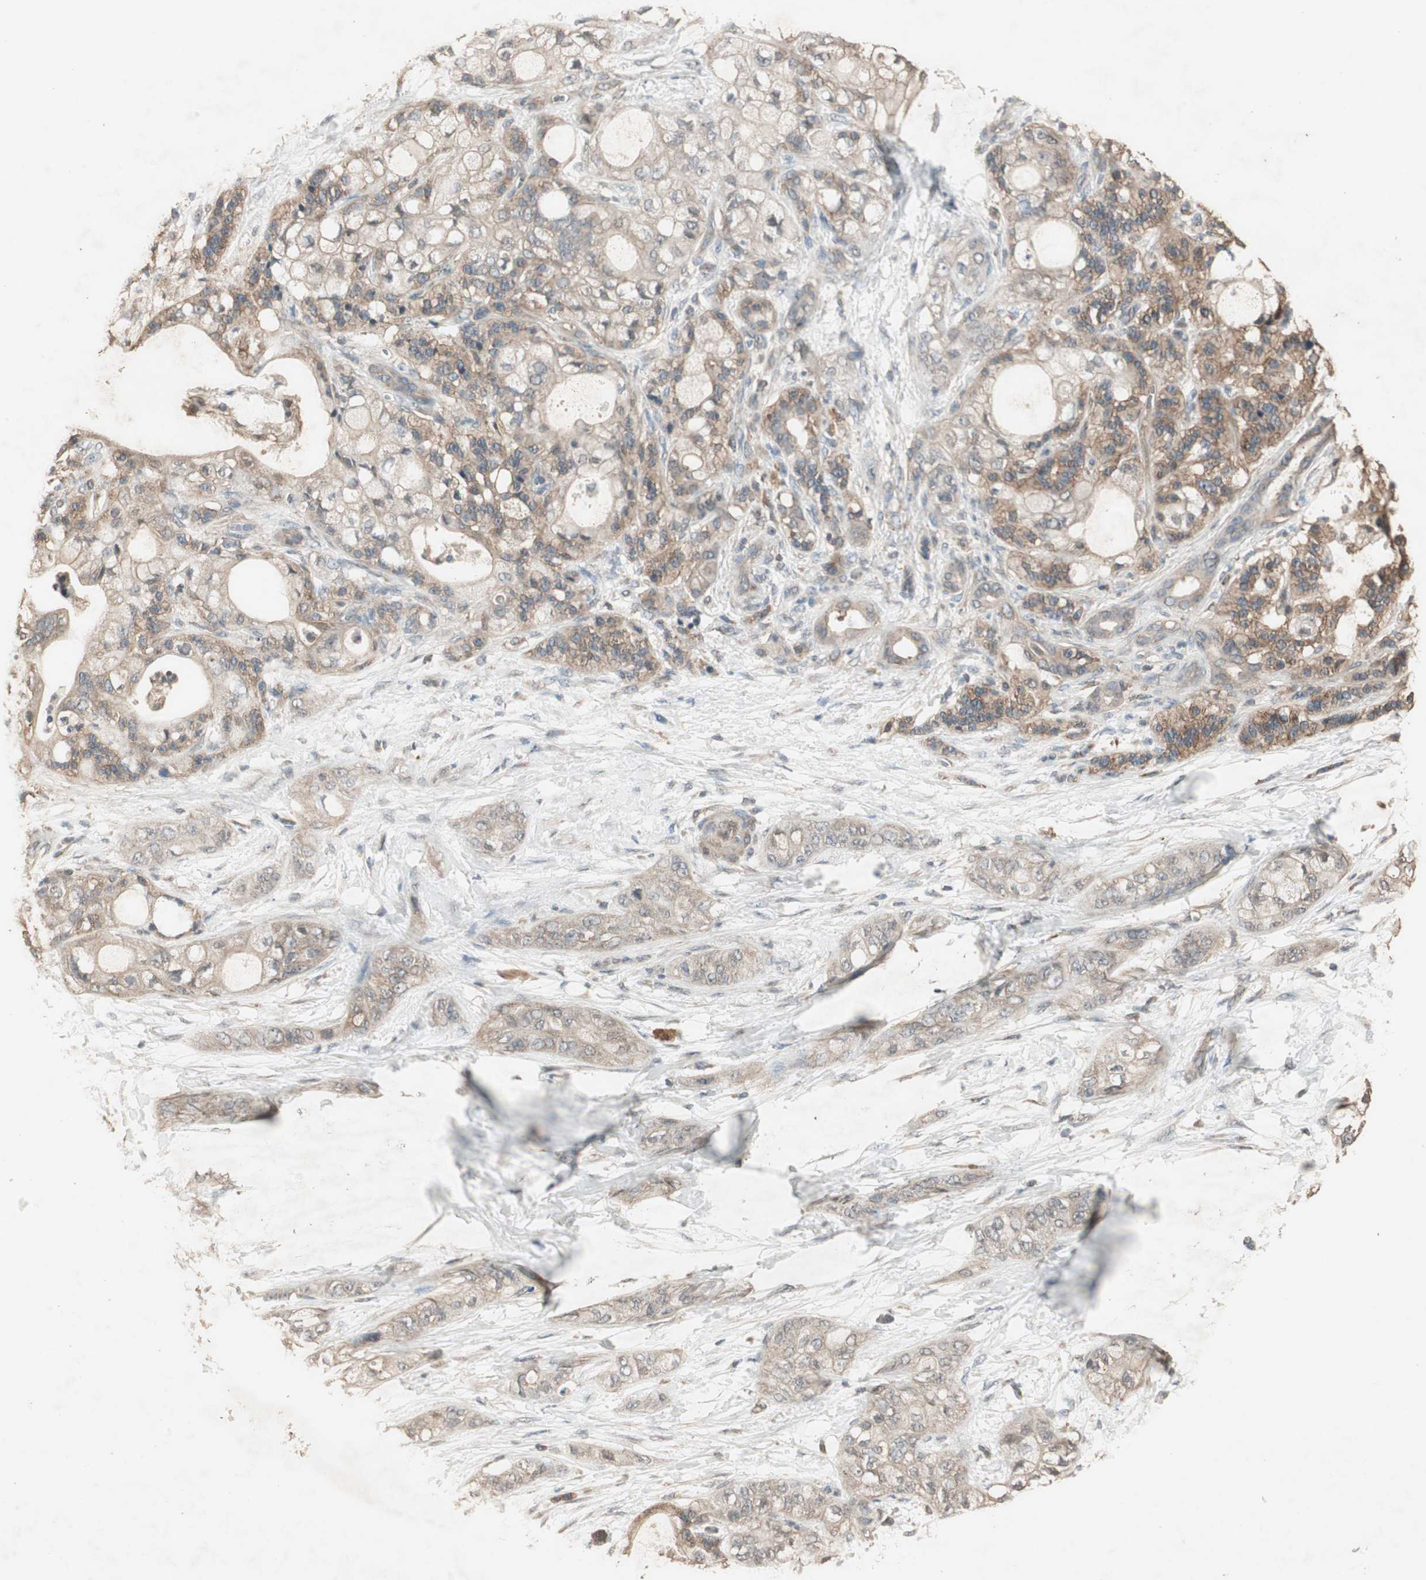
{"staining": {"intensity": "moderate", "quantity": ">75%", "location": "cytoplasmic/membranous"}, "tissue": "pancreatic cancer", "cell_type": "Tumor cells", "image_type": "cancer", "snomed": [{"axis": "morphology", "description": "Adenocarcinoma, NOS"}, {"axis": "topography", "description": "Pancreas"}], "caption": "Pancreatic adenocarcinoma tissue demonstrates moderate cytoplasmic/membranous expression in about >75% of tumor cells, visualized by immunohistochemistry.", "gene": "UBAC1", "patient": {"sex": "male", "age": 70}}